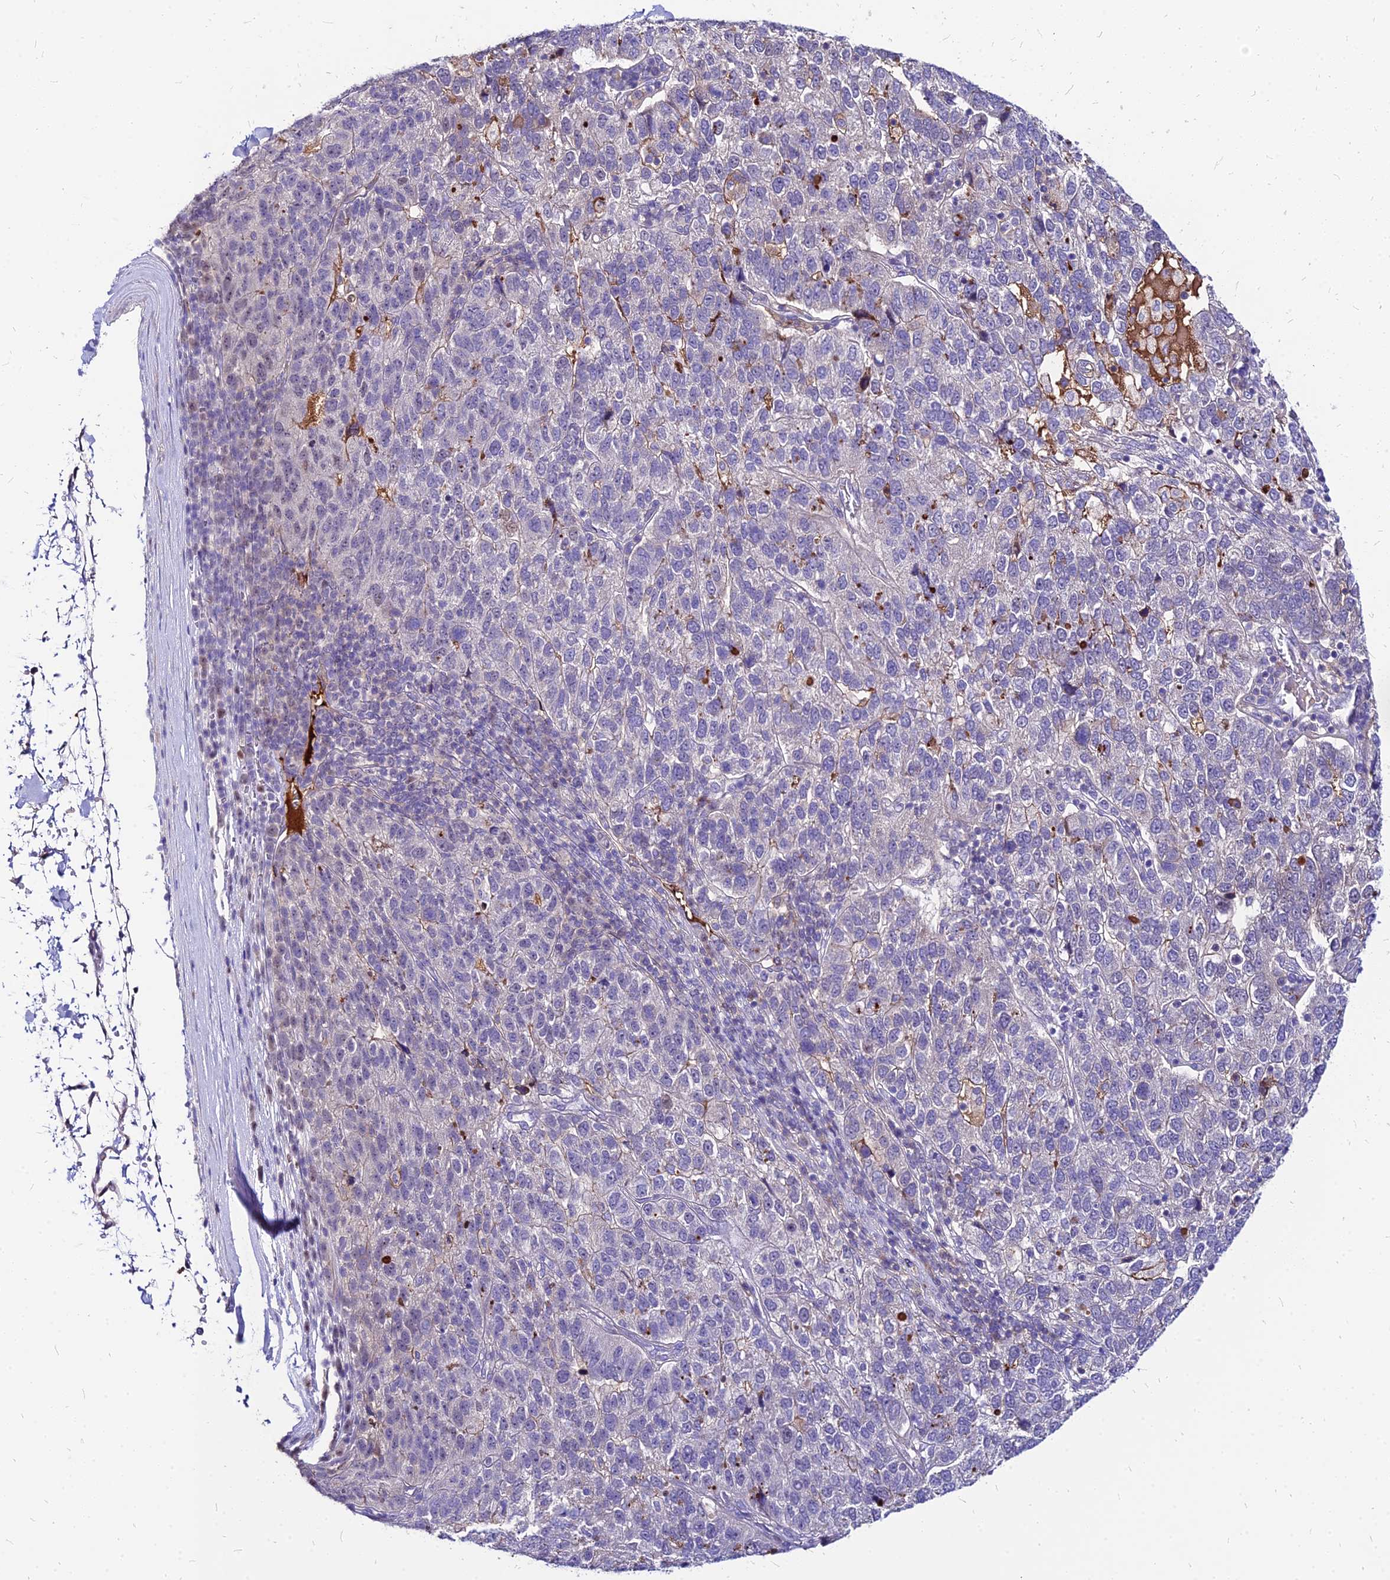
{"staining": {"intensity": "negative", "quantity": "none", "location": "none"}, "tissue": "pancreatic cancer", "cell_type": "Tumor cells", "image_type": "cancer", "snomed": [{"axis": "morphology", "description": "Adenocarcinoma, NOS"}, {"axis": "topography", "description": "Pancreas"}], "caption": "Tumor cells show no significant protein expression in pancreatic cancer.", "gene": "ACSM6", "patient": {"sex": "female", "age": 61}}